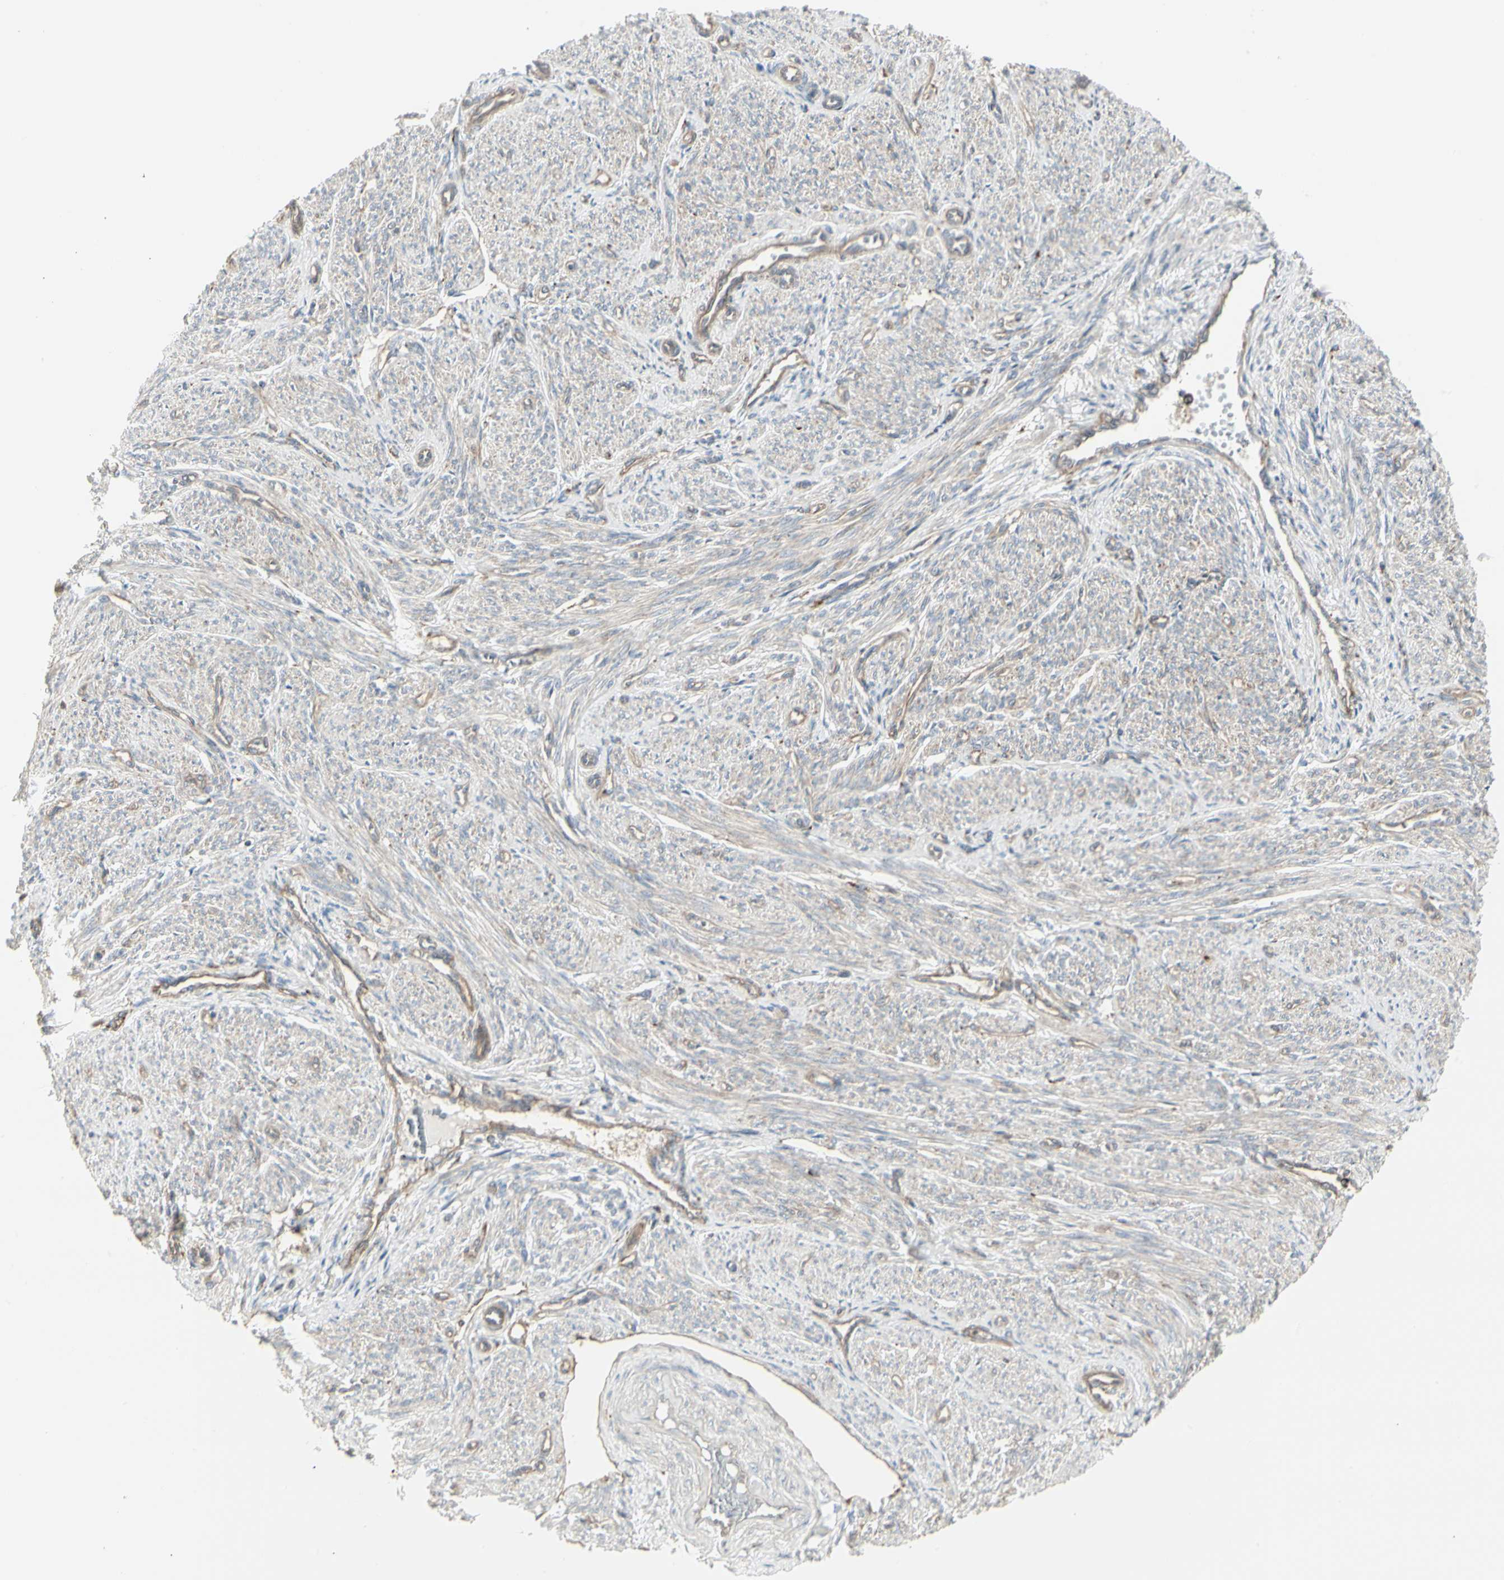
{"staining": {"intensity": "moderate", "quantity": ">75%", "location": "cytoplasmic/membranous"}, "tissue": "smooth muscle", "cell_type": "Smooth muscle cells", "image_type": "normal", "snomed": [{"axis": "morphology", "description": "Normal tissue, NOS"}, {"axis": "topography", "description": "Smooth muscle"}], "caption": "An IHC histopathology image of normal tissue is shown. Protein staining in brown labels moderate cytoplasmic/membranous positivity in smooth muscle within smooth muscle cells.", "gene": "ATP6V1B2", "patient": {"sex": "female", "age": 65}}